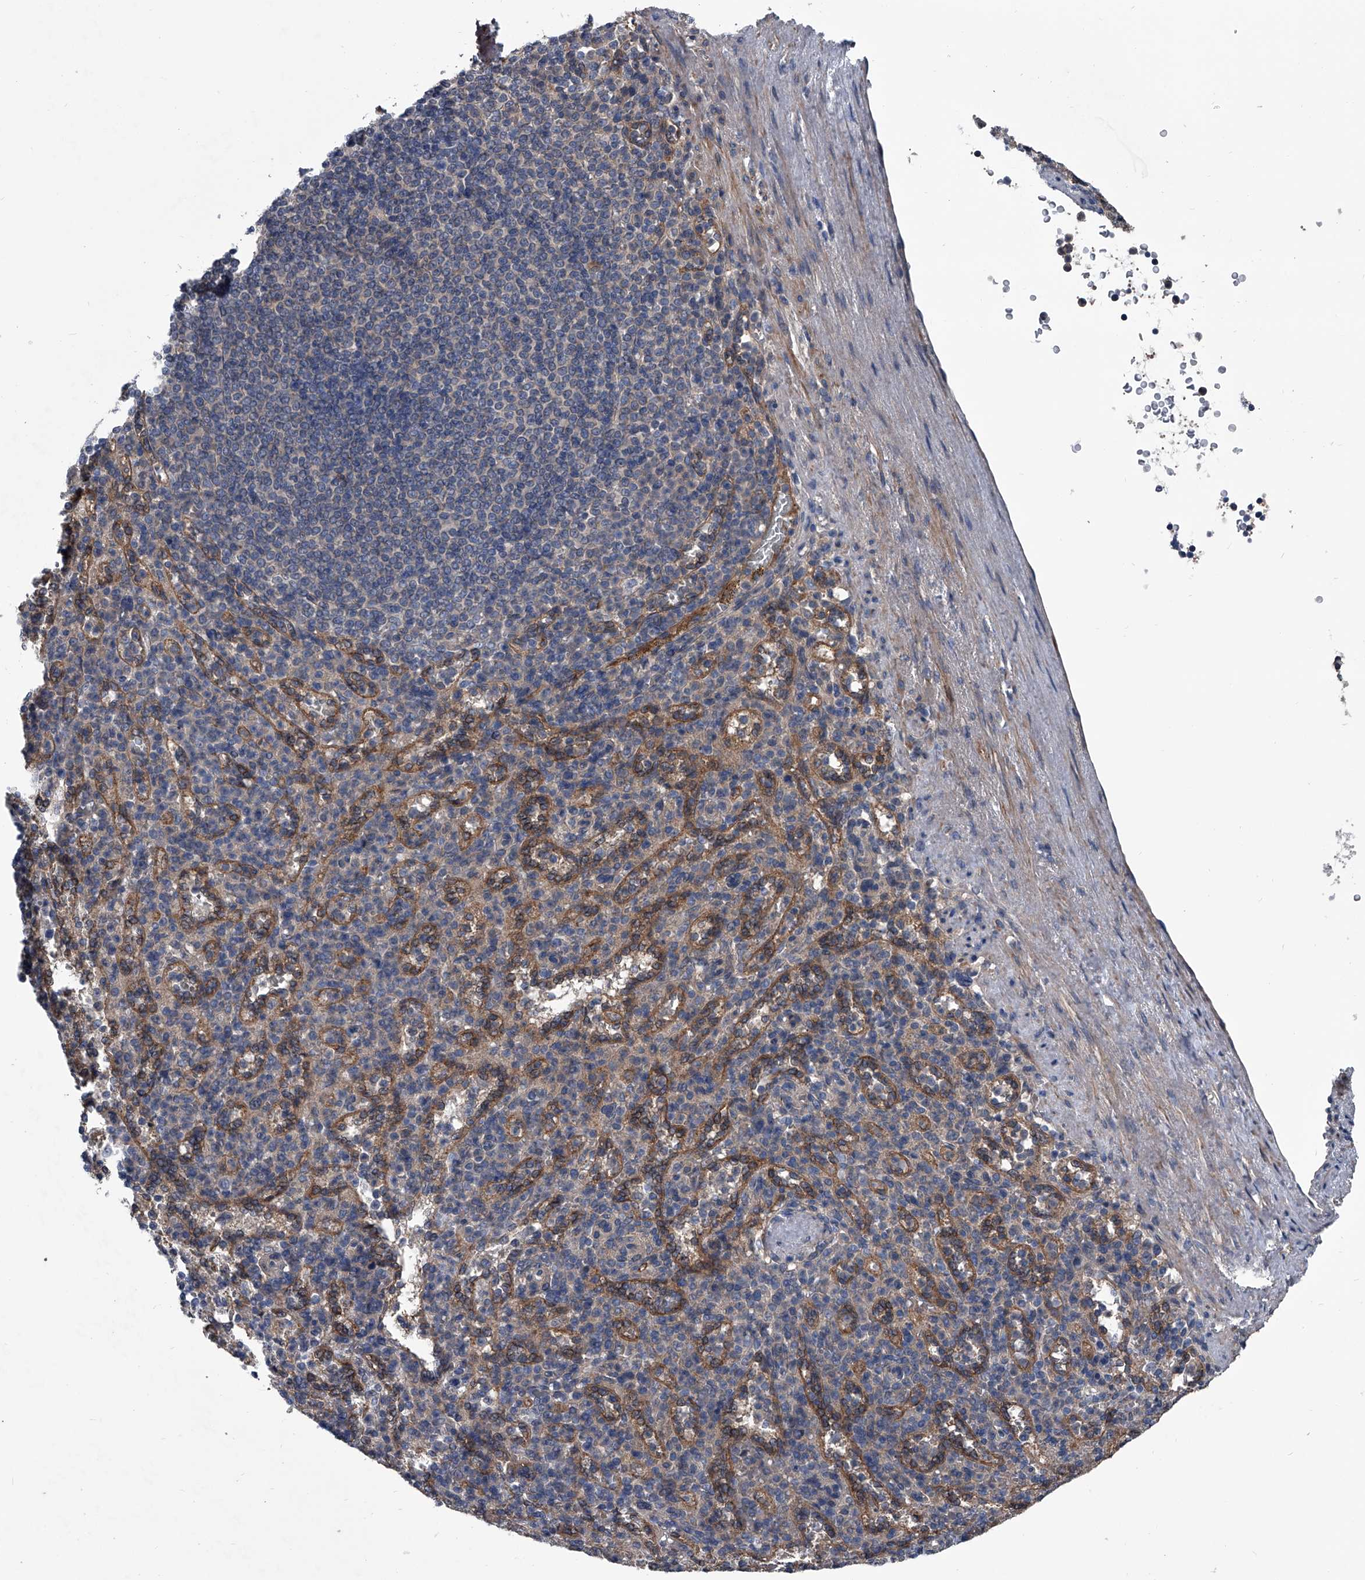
{"staining": {"intensity": "negative", "quantity": "none", "location": "none"}, "tissue": "spleen", "cell_type": "Cells in red pulp", "image_type": "normal", "snomed": [{"axis": "morphology", "description": "Normal tissue, NOS"}, {"axis": "topography", "description": "Spleen"}], "caption": "High magnification brightfield microscopy of benign spleen stained with DAB (brown) and counterstained with hematoxylin (blue): cells in red pulp show no significant expression. Brightfield microscopy of IHC stained with DAB (brown) and hematoxylin (blue), captured at high magnification.", "gene": "KIF13A", "patient": {"sex": "female", "age": 74}}